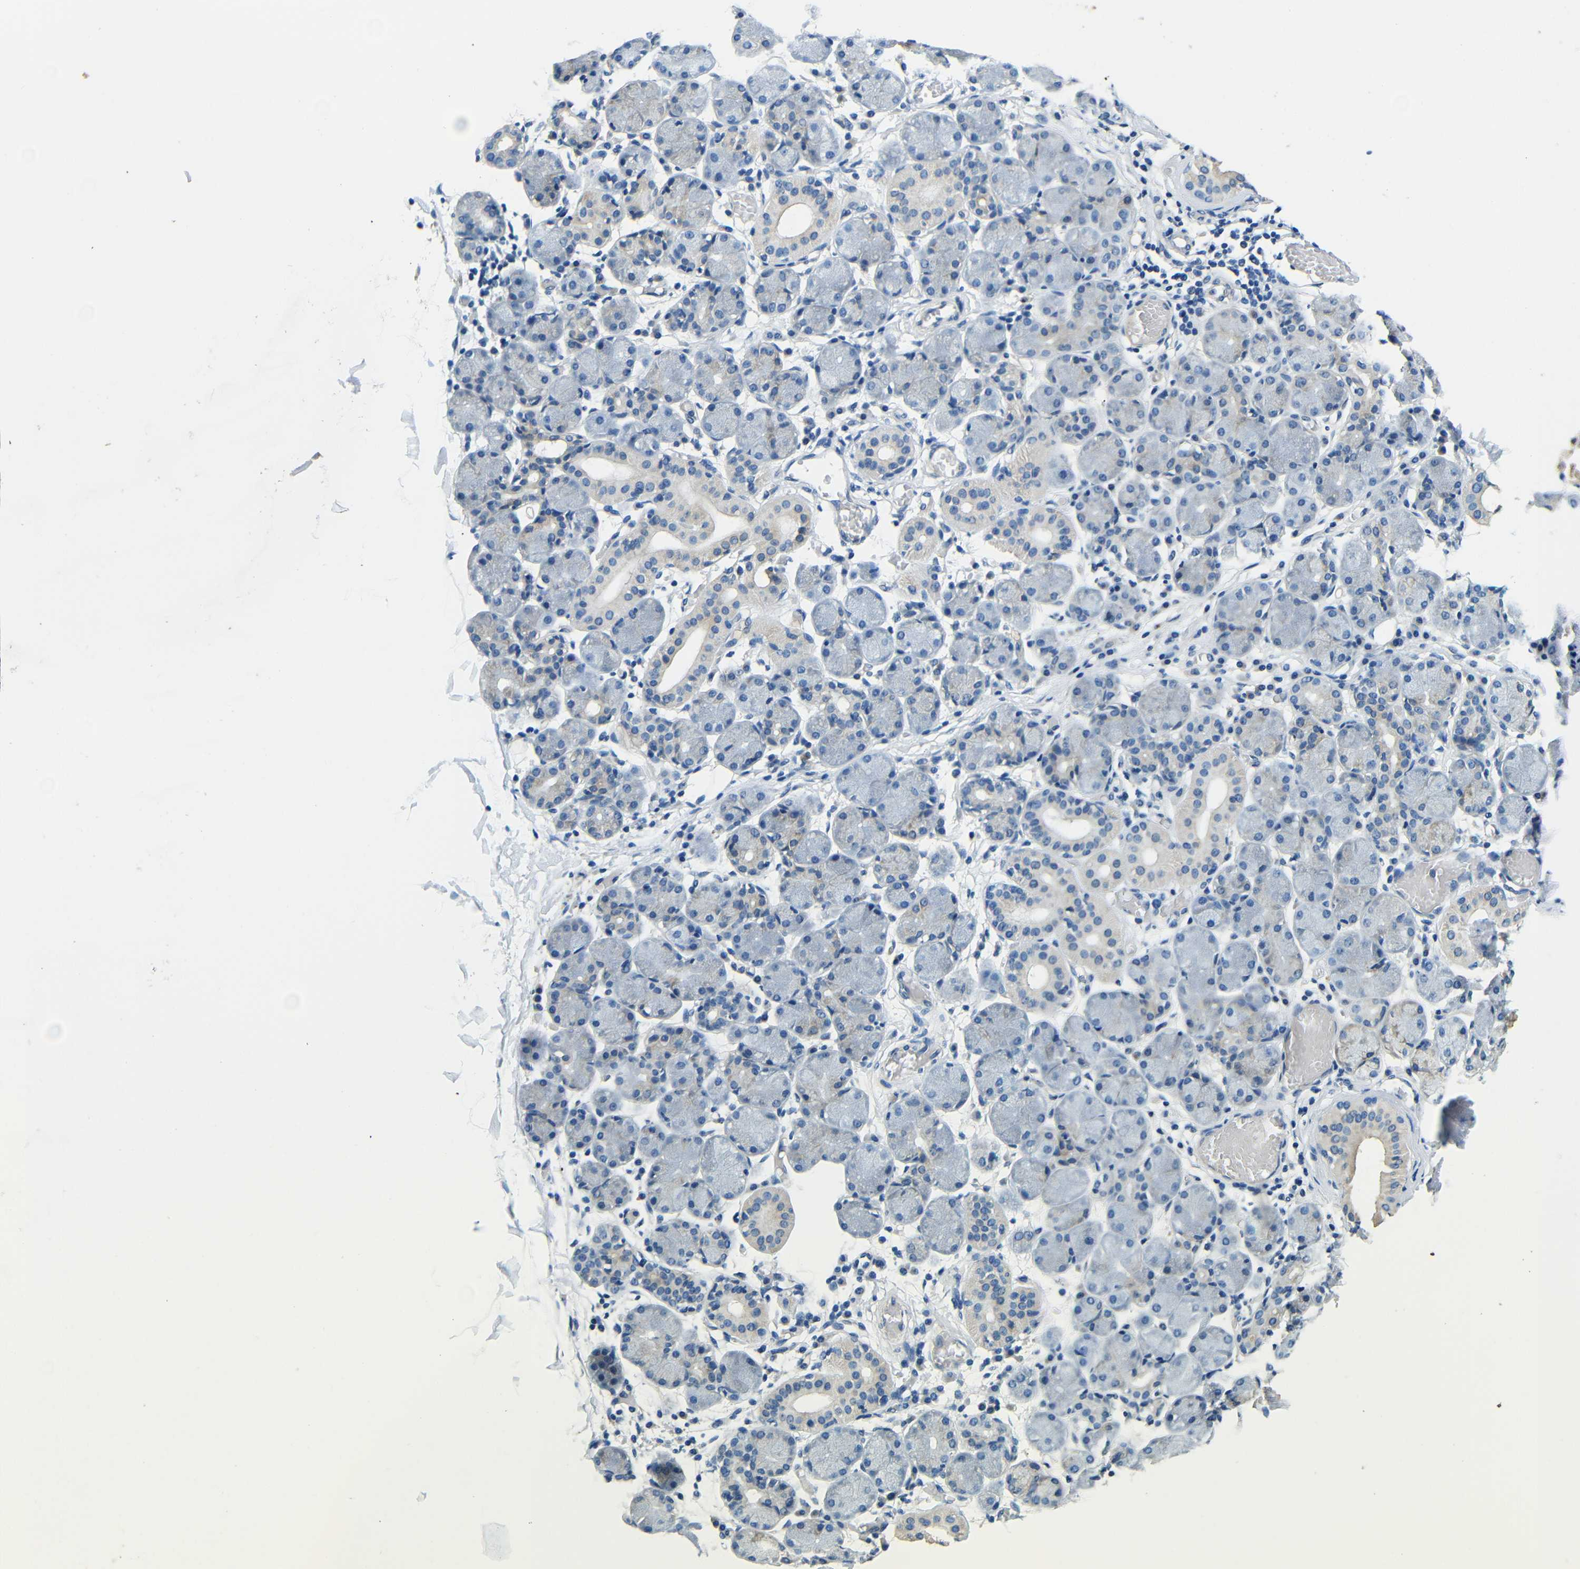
{"staining": {"intensity": "weak", "quantity": "<25%", "location": "cytoplasmic/membranous"}, "tissue": "salivary gland", "cell_type": "Glandular cells", "image_type": "normal", "snomed": [{"axis": "morphology", "description": "Normal tissue, NOS"}, {"axis": "topography", "description": "Salivary gland"}], "caption": "Immunohistochemical staining of unremarkable salivary gland exhibits no significant expression in glandular cells.", "gene": "FMO5", "patient": {"sex": "female", "age": 24}}